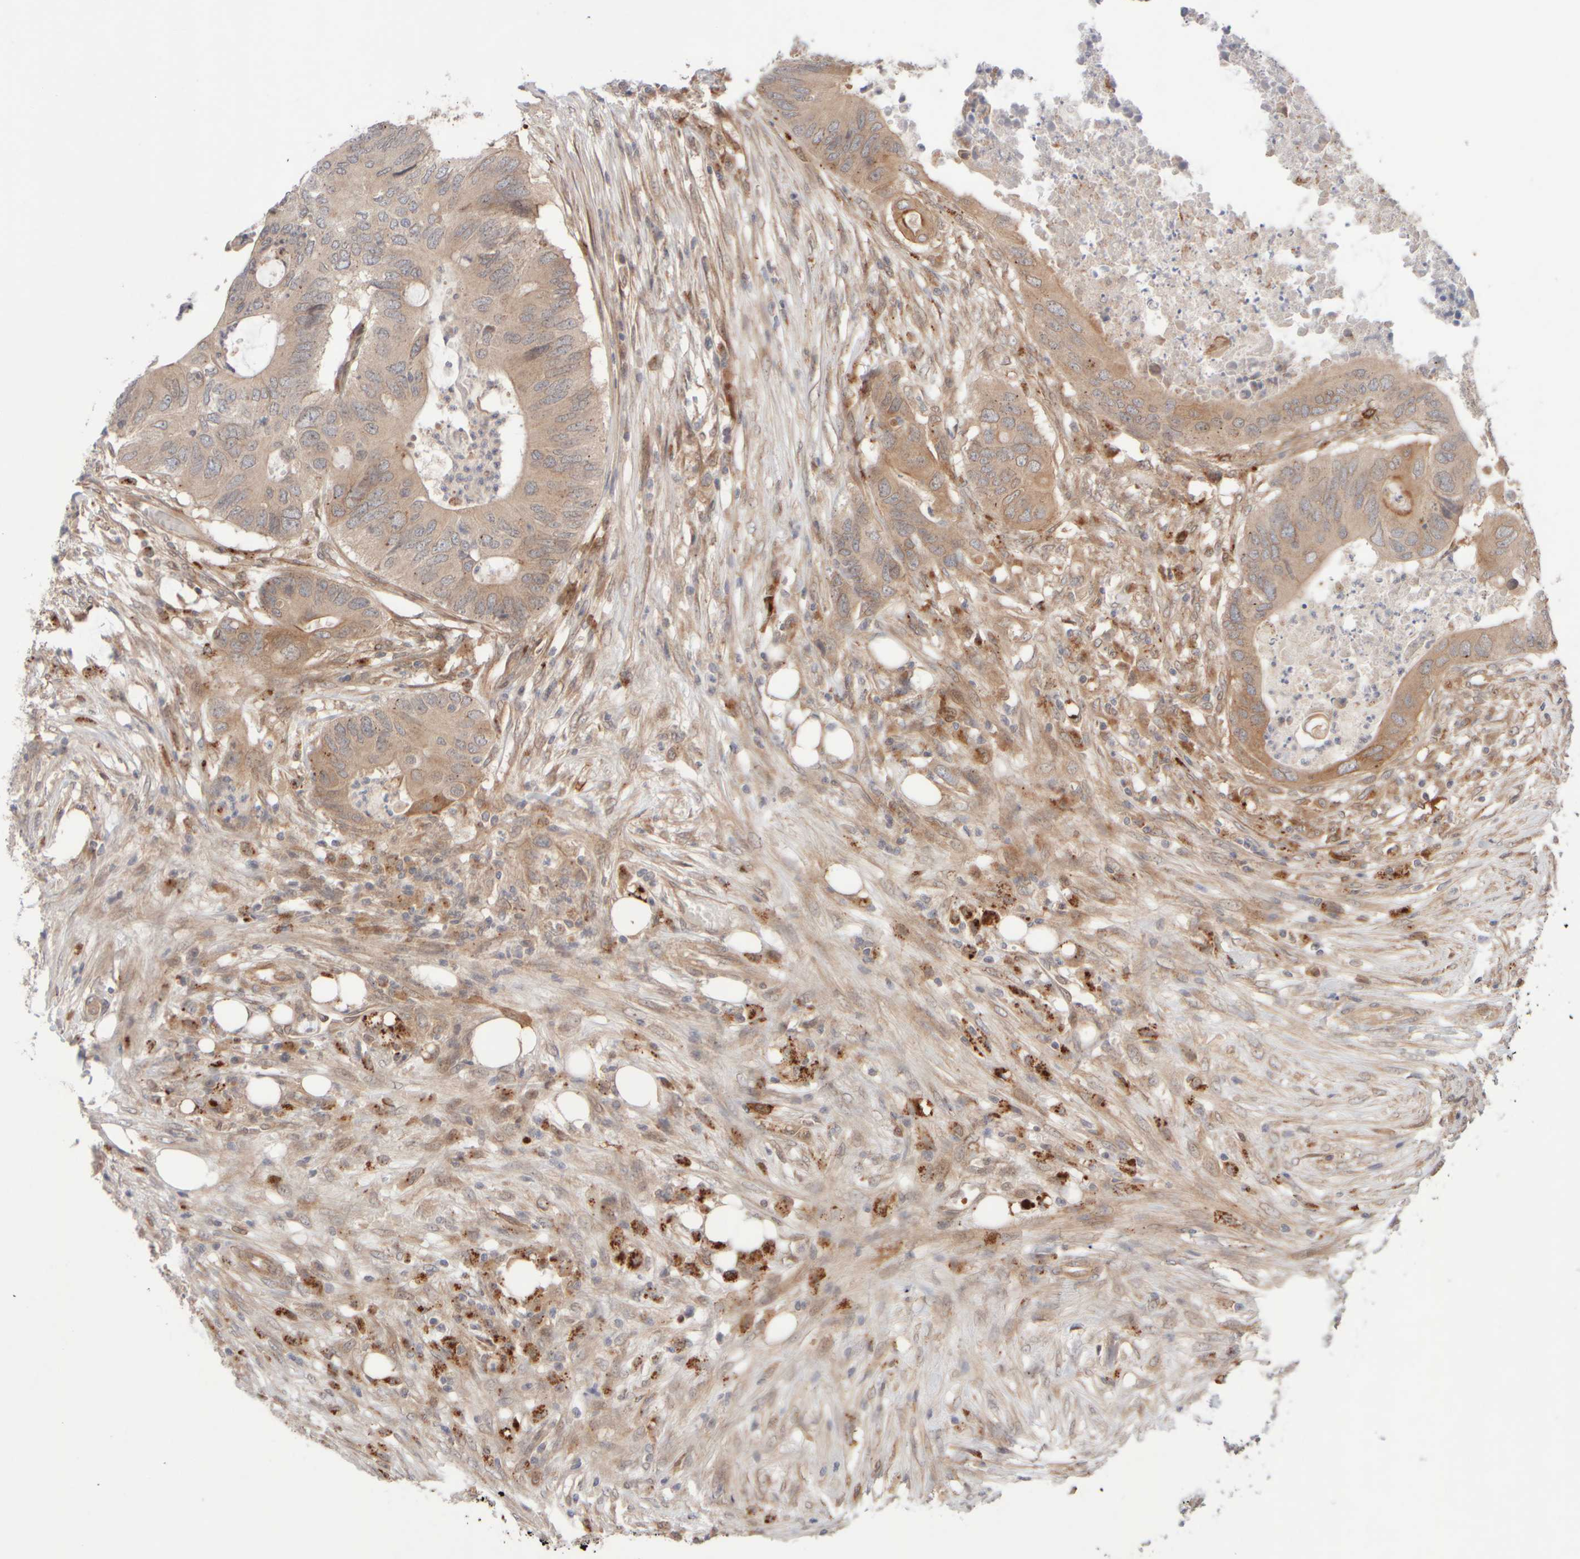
{"staining": {"intensity": "moderate", "quantity": ">75%", "location": "cytoplasmic/membranous"}, "tissue": "colorectal cancer", "cell_type": "Tumor cells", "image_type": "cancer", "snomed": [{"axis": "morphology", "description": "Adenocarcinoma, NOS"}, {"axis": "topography", "description": "Colon"}], "caption": "The histopathology image shows a brown stain indicating the presence of a protein in the cytoplasmic/membranous of tumor cells in colorectal cancer.", "gene": "GCN1", "patient": {"sex": "male", "age": 71}}